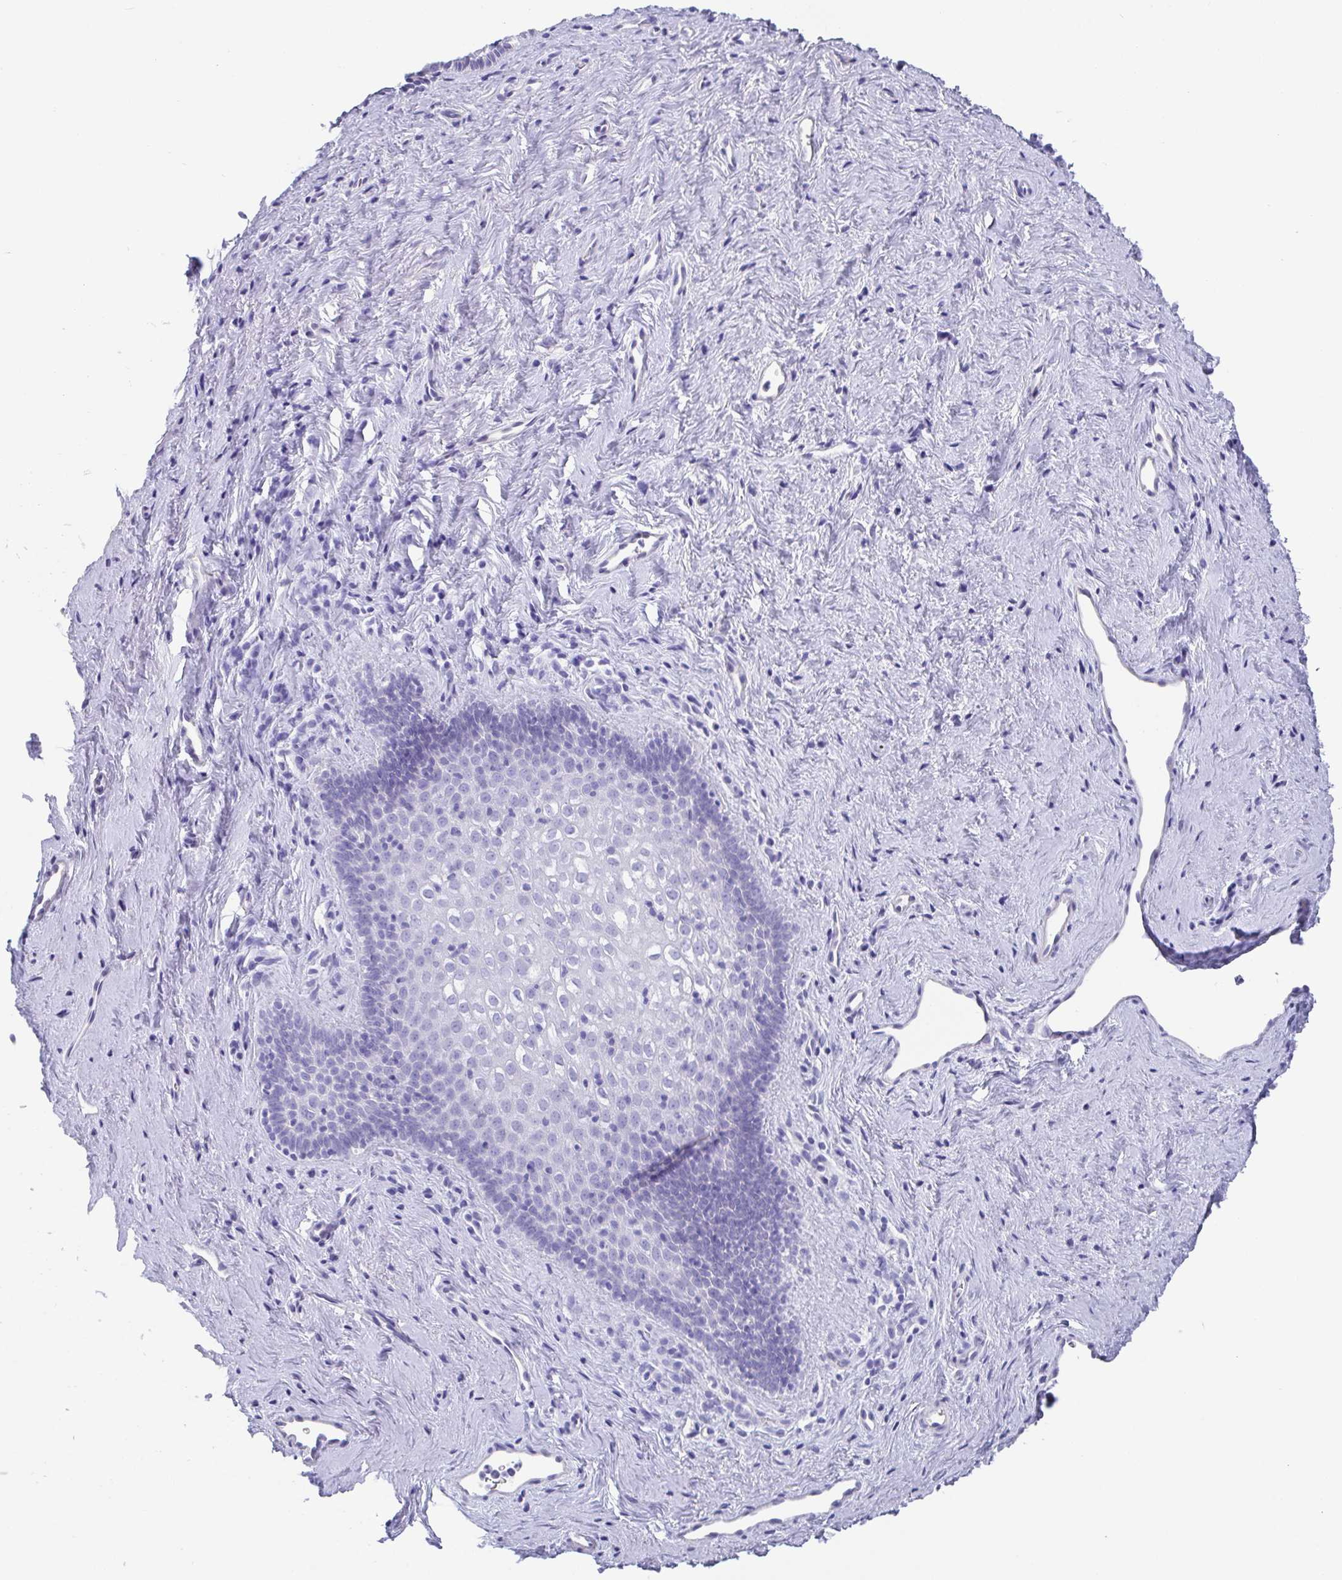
{"staining": {"intensity": "negative", "quantity": "none", "location": "none"}, "tissue": "vagina", "cell_type": "Squamous epithelial cells", "image_type": "normal", "snomed": [{"axis": "morphology", "description": "Normal tissue, NOS"}, {"axis": "topography", "description": "Vagina"}], "caption": "This is a histopathology image of immunohistochemistry (IHC) staining of benign vagina, which shows no staining in squamous epithelial cells. (DAB (3,3'-diaminobenzidine) immunohistochemistry (IHC) with hematoxylin counter stain).", "gene": "SCGN", "patient": {"sex": "female", "age": 45}}